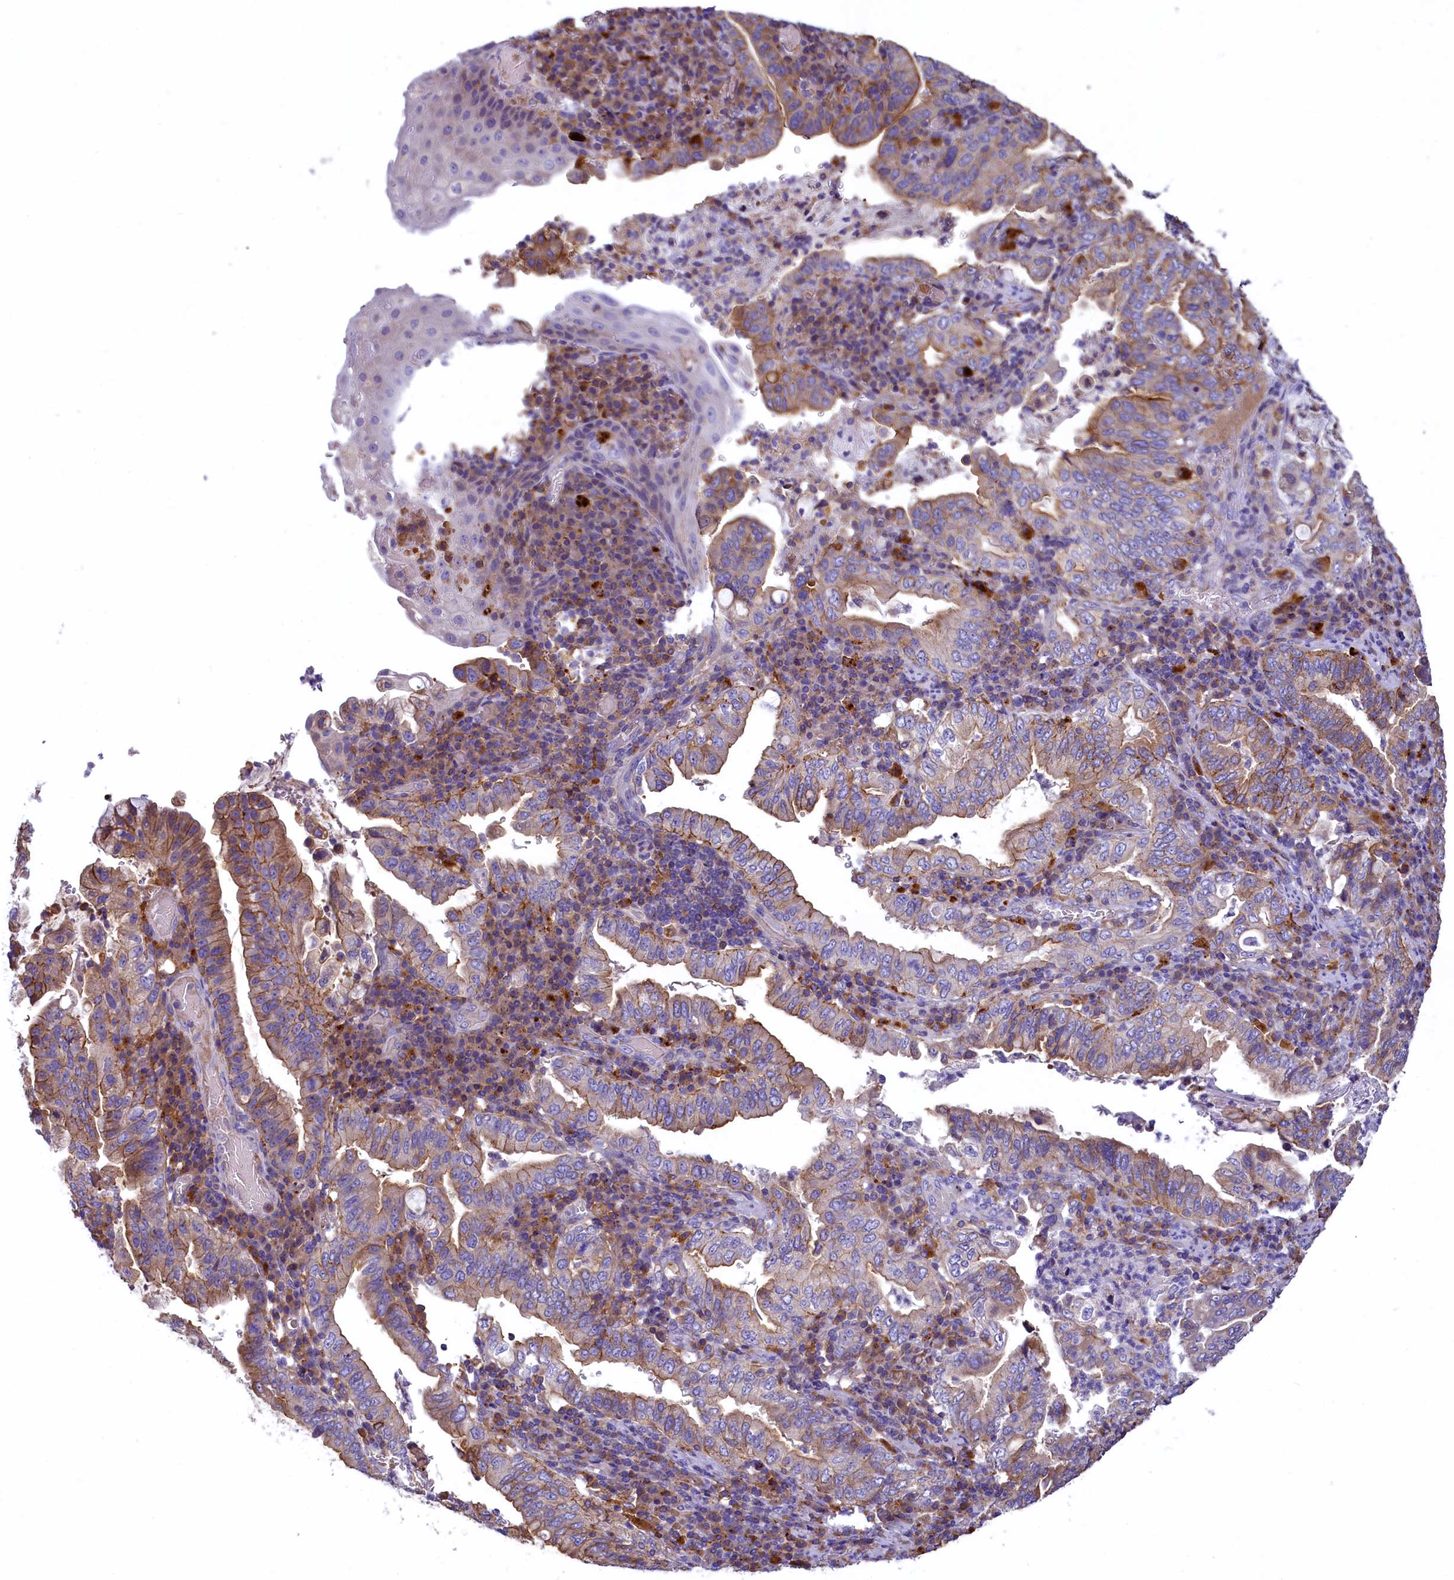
{"staining": {"intensity": "moderate", "quantity": "<25%", "location": "cytoplasmic/membranous"}, "tissue": "stomach cancer", "cell_type": "Tumor cells", "image_type": "cancer", "snomed": [{"axis": "morphology", "description": "Normal tissue, NOS"}, {"axis": "morphology", "description": "Adenocarcinoma, NOS"}, {"axis": "topography", "description": "Esophagus"}, {"axis": "topography", "description": "Stomach, upper"}, {"axis": "topography", "description": "Peripheral nerve tissue"}], "caption": "Stomach cancer (adenocarcinoma) tissue shows moderate cytoplasmic/membranous expression in about <25% of tumor cells (DAB (3,3'-diaminobenzidine) IHC with brightfield microscopy, high magnification).", "gene": "HPS6", "patient": {"sex": "male", "age": 62}}